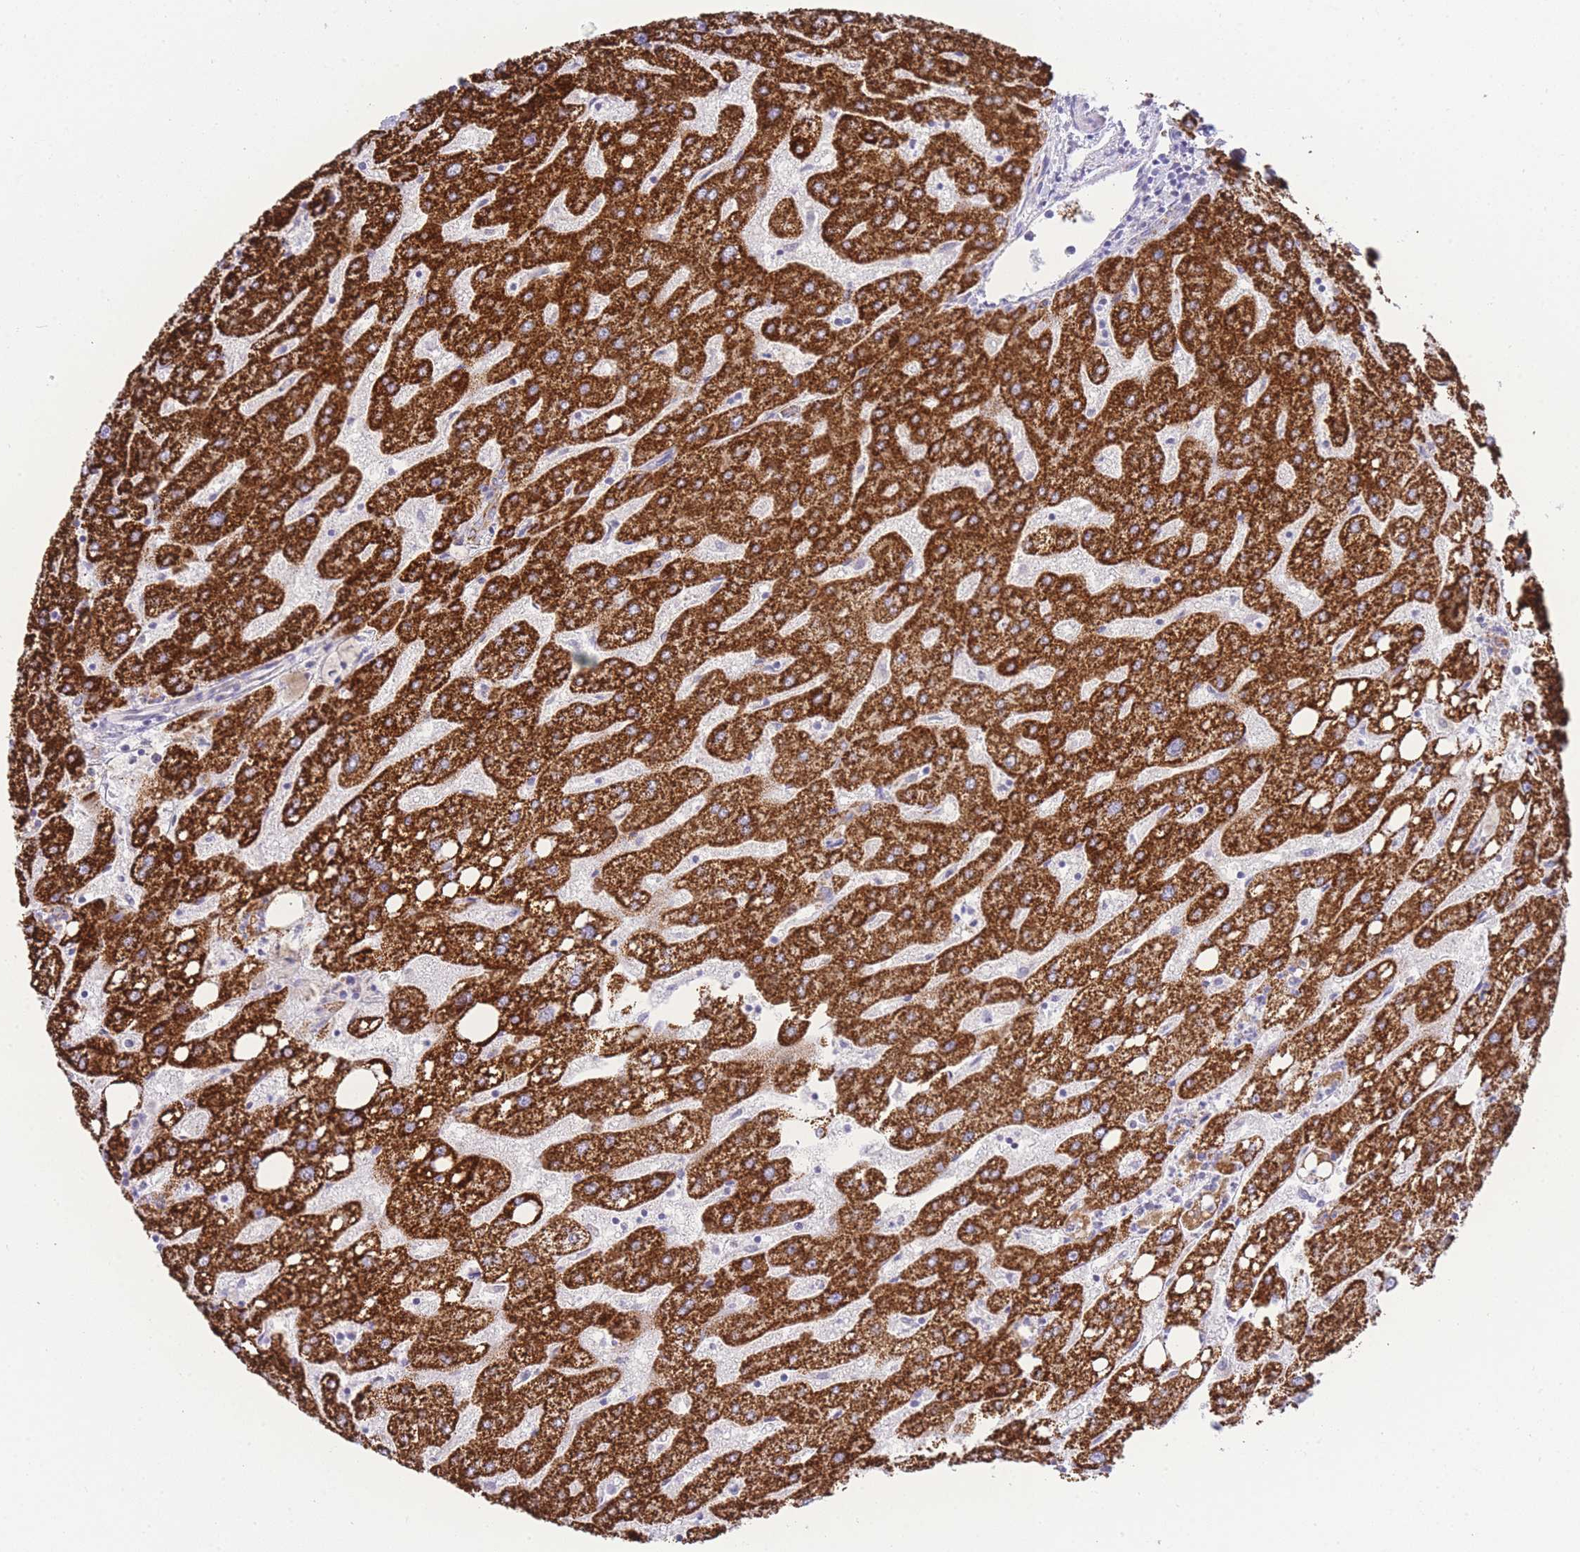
{"staining": {"intensity": "weak", "quantity": "25%-75%", "location": "cytoplasmic/membranous"}, "tissue": "liver", "cell_type": "Cholangiocytes", "image_type": "normal", "snomed": [{"axis": "morphology", "description": "Normal tissue, NOS"}, {"axis": "topography", "description": "Liver"}], "caption": "Immunohistochemistry (IHC) micrograph of normal liver: human liver stained using immunohistochemistry (IHC) exhibits low levels of weak protein expression localized specifically in the cytoplasmic/membranous of cholangiocytes, appearing as a cytoplasmic/membranous brown color.", "gene": "ACSM4", "patient": {"sex": "male", "age": 67}}